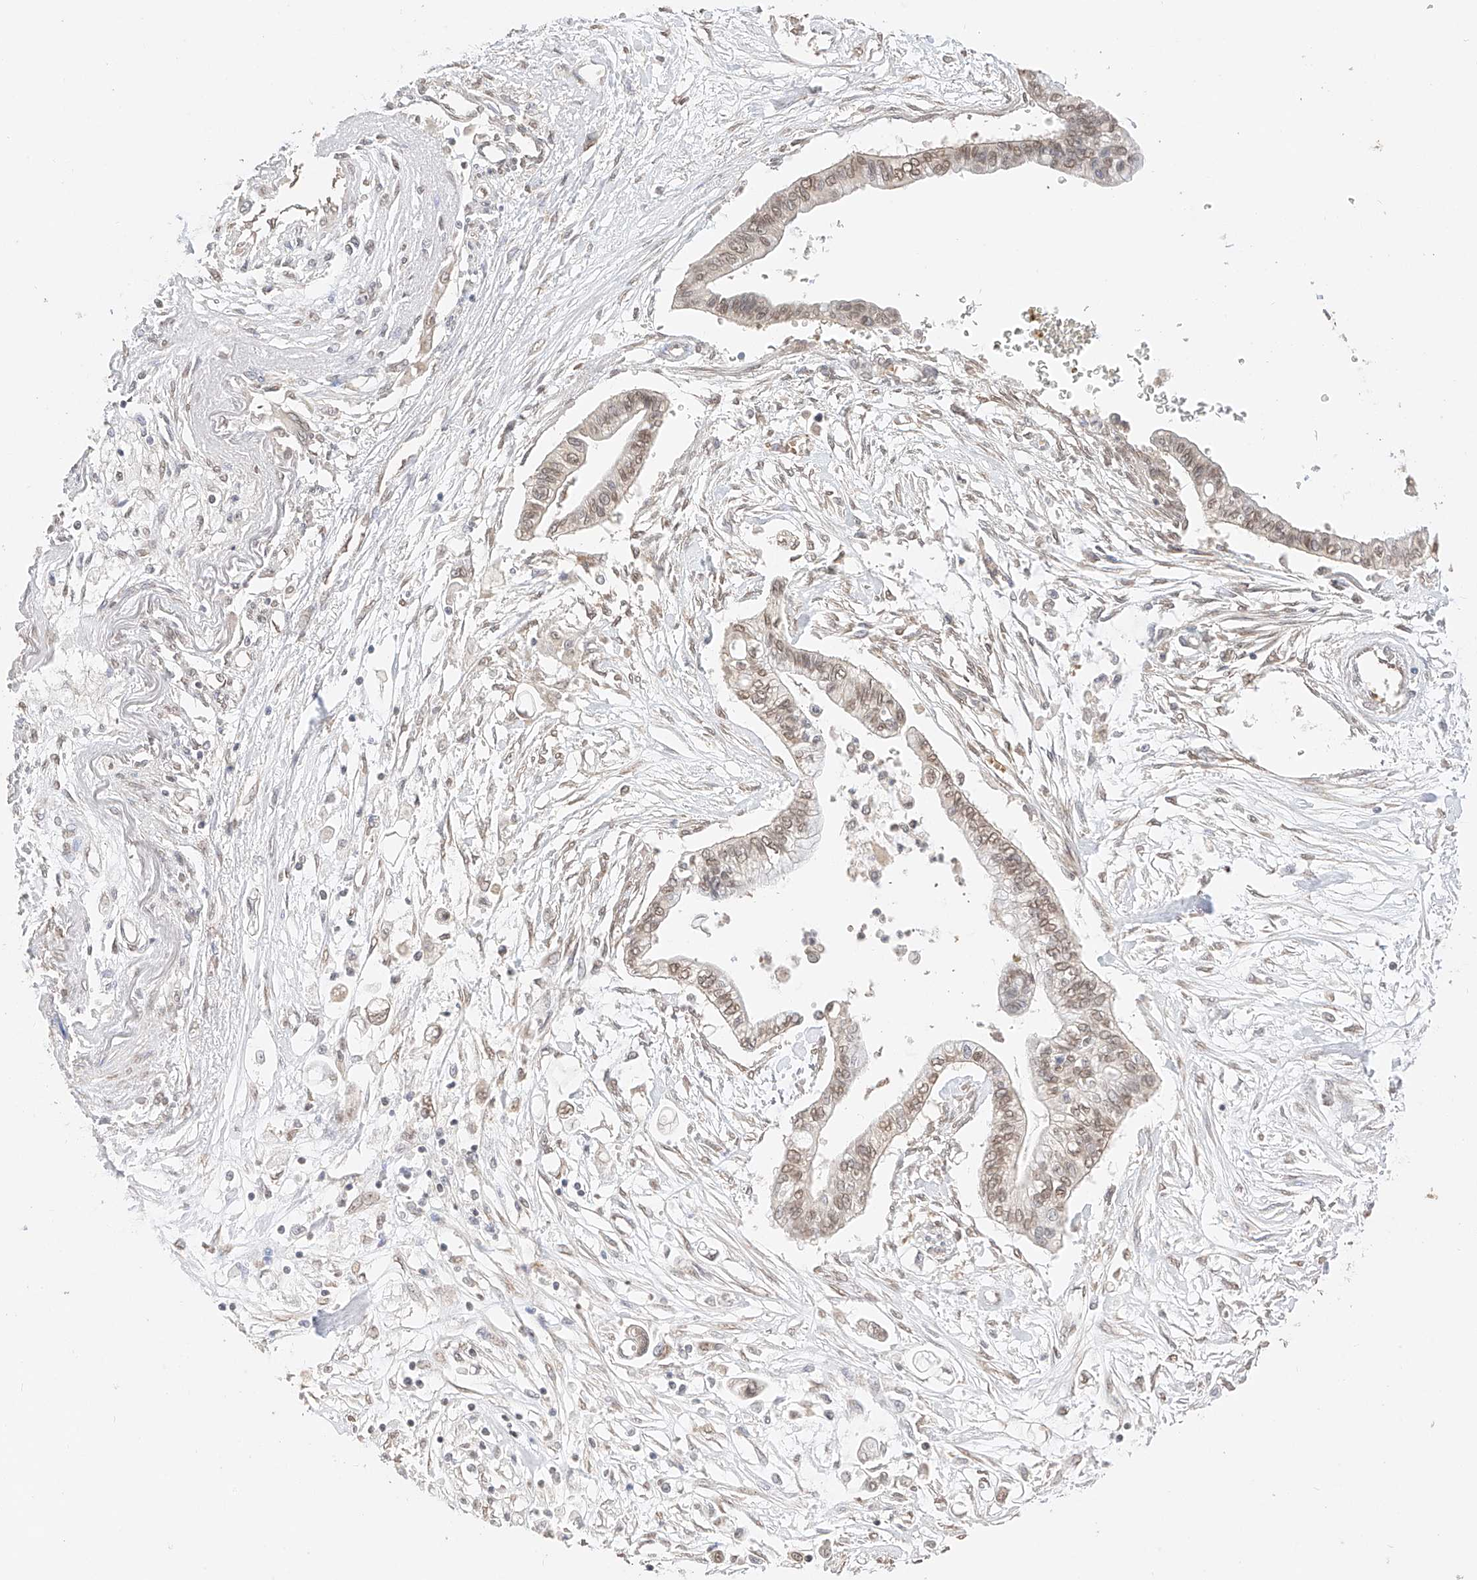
{"staining": {"intensity": "moderate", "quantity": ">75%", "location": "nuclear"}, "tissue": "pancreatic cancer", "cell_type": "Tumor cells", "image_type": "cancer", "snomed": [{"axis": "morphology", "description": "Adenocarcinoma, NOS"}, {"axis": "topography", "description": "Pancreas"}], "caption": "Immunohistochemical staining of pancreatic cancer (adenocarcinoma) demonstrates medium levels of moderate nuclear expression in approximately >75% of tumor cells.", "gene": "IL22RA2", "patient": {"sex": "female", "age": 77}}